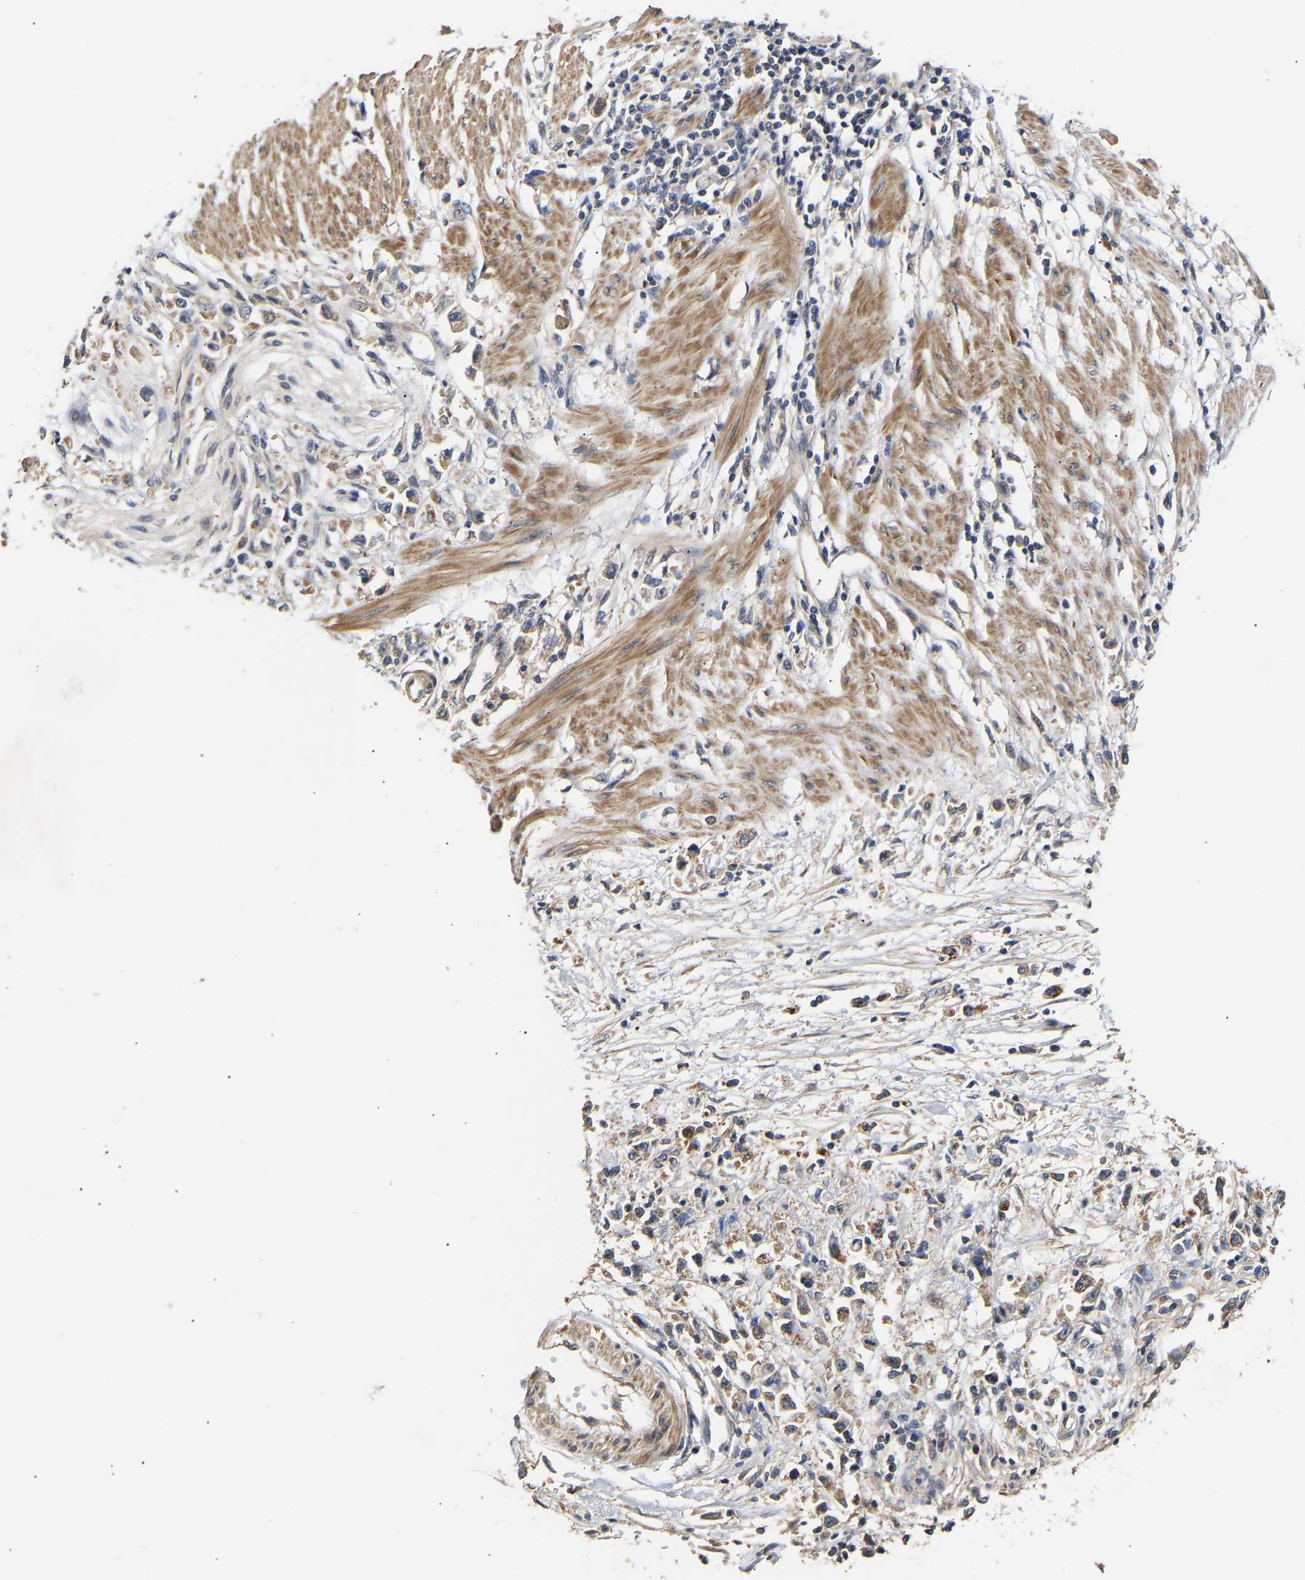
{"staining": {"intensity": "moderate", "quantity": "<25%", "location": "cytoplasmic/membranous"}, "tissue": "stomach cancer", "cell_type": "Tumor cells", "image_type": "cancer", "snomed": [{"axis": "morphology", "description": "Adenocarcinoma, NOS"}, {"axis": "topography", "description": "Stomach"}], "caption": "Immunohistochemistry (IHC) histopathology image of human adenocarcinoma (stomach) stained for a protein (brown), which demonstrates low levels of moderate cytoplasmic/membranous positivity in approximately <25% of tumor cells.", "gene": "KASH5", "patient": {"sex": "female", "age": 59}}